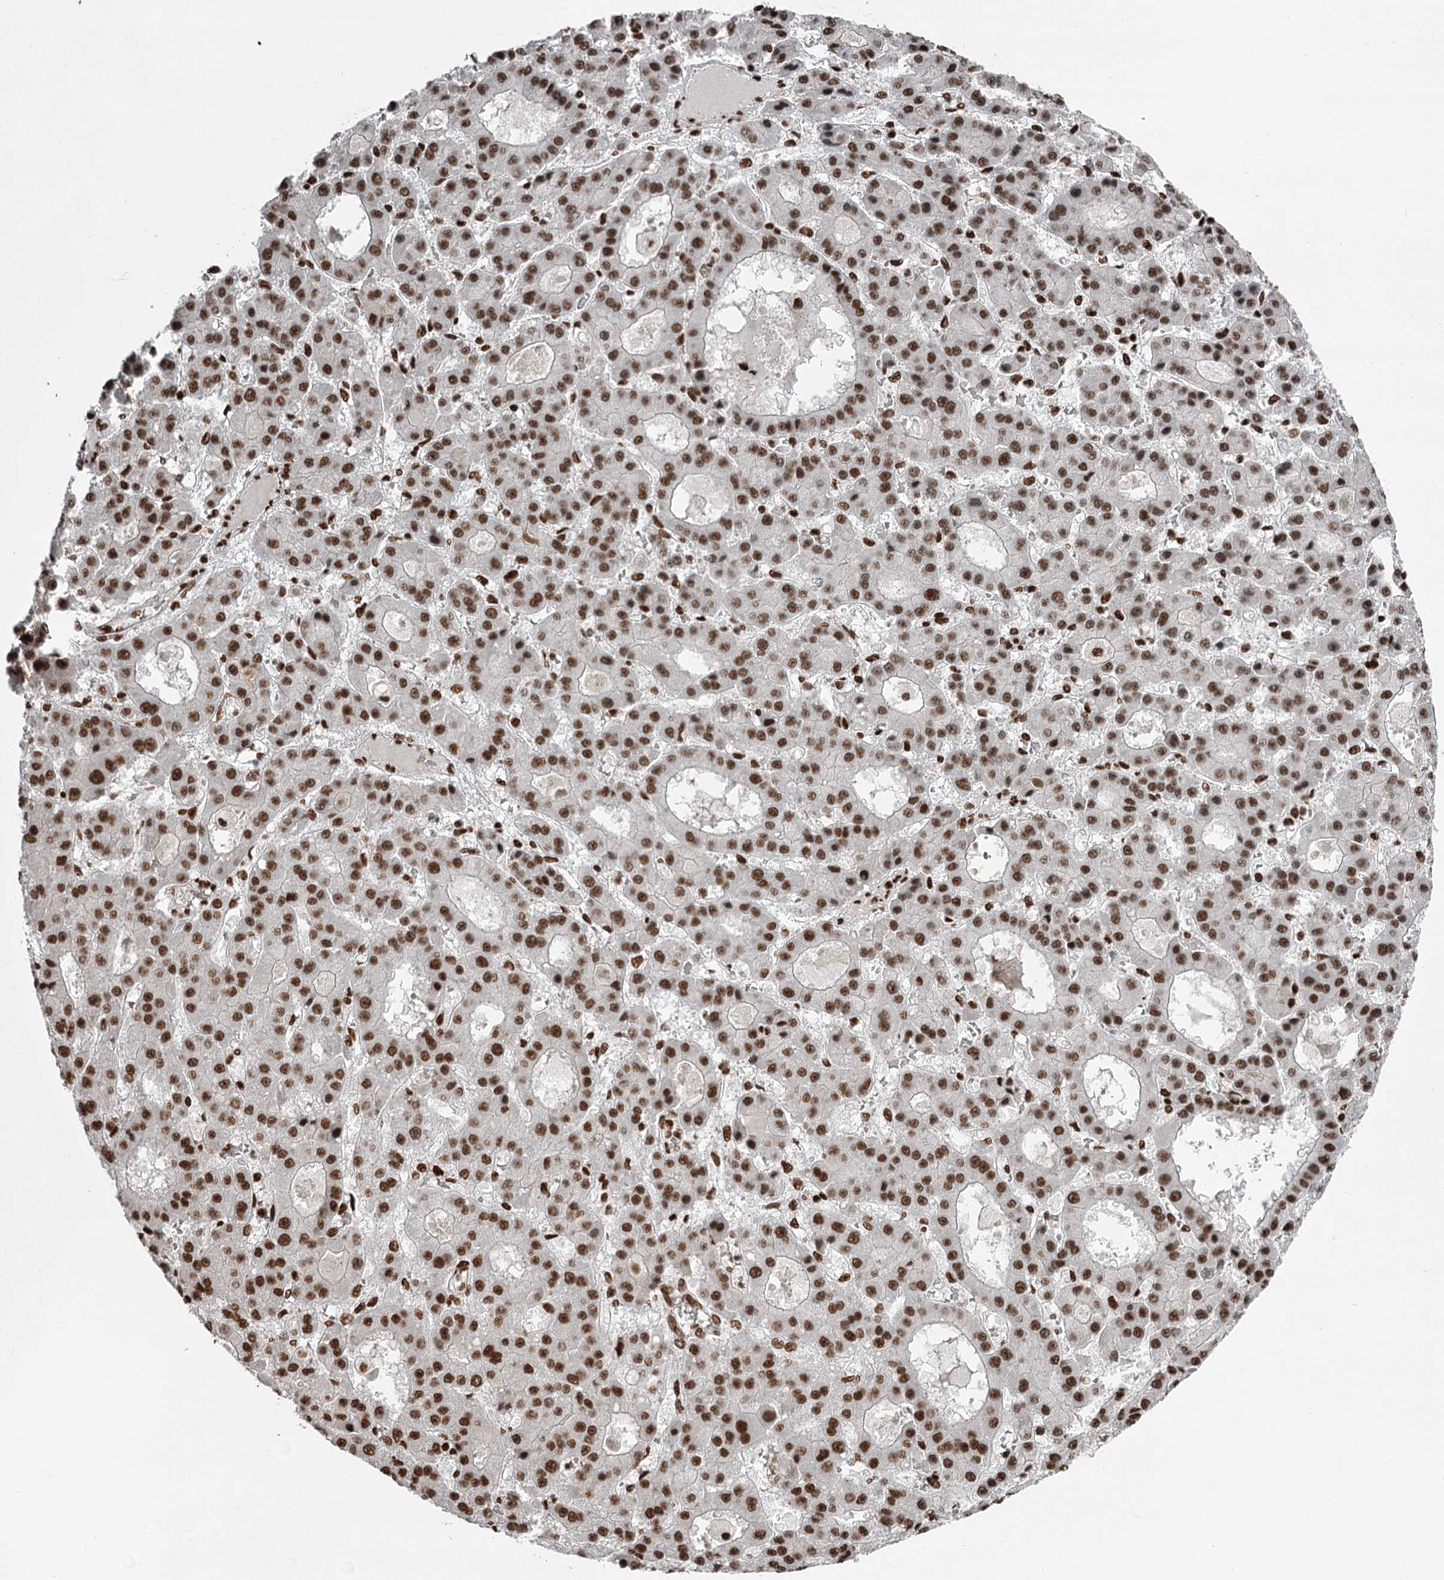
{"staining": {"intensity": "strong", "quantity": ">75%", "location": "nuclear"}, "tissue": "liver cancer", "cell_type": "Tumor cells", "image_type": "cancer", "snomed": [{"axis": "morphology", "description": "Carcinoma, Hepatocellular, NOS"}, {"axis": "topography", "description": "Liver"}], "caption": "Immunohistochemical staining of liver cancer displays high levels of strong nuclear expression in about >75% of tumor cells. Immunohistochemistry (ihc) stains the protein of interest in brown and the nuclei are stained blue.", "gene": "RBBP7", "patient": {"sex": "male", "age": 70}}